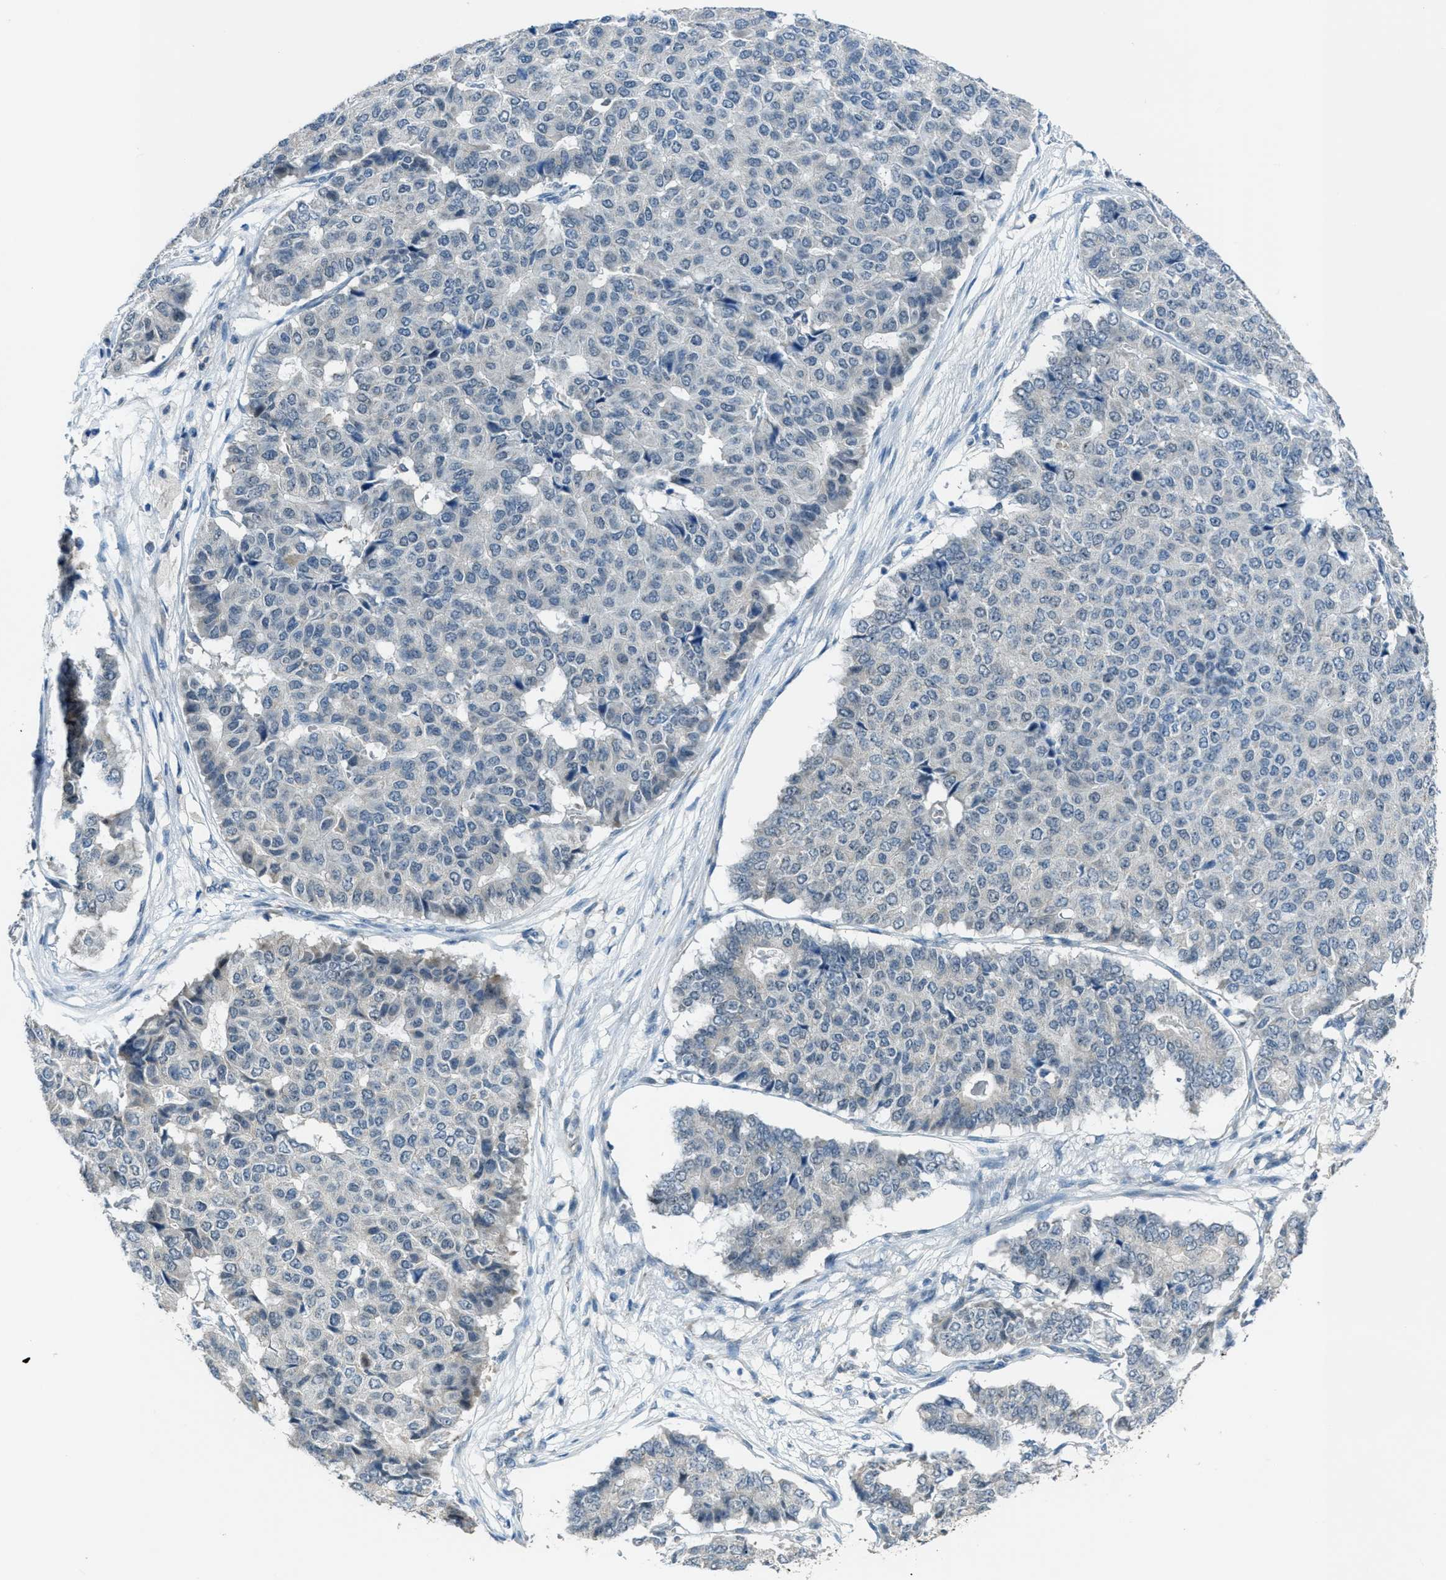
{"staining": {"intensity": "negative", "quantity": "none", "location": "none"}, "tissue": "pancreatic cancer", "cell_type": "Tumor cells", "image_type": "cancer", "snomed": [{"axis": "morphology", "description": "Adenocarcinoma, NOS"}, {"axis": "topography", "description": "Pancreas"}], "caption": "Tumor cells are negative for protein expression in human pancreatic cancer.", "gene": "CDON", "patient": {"sex": "male", "age": 50}}